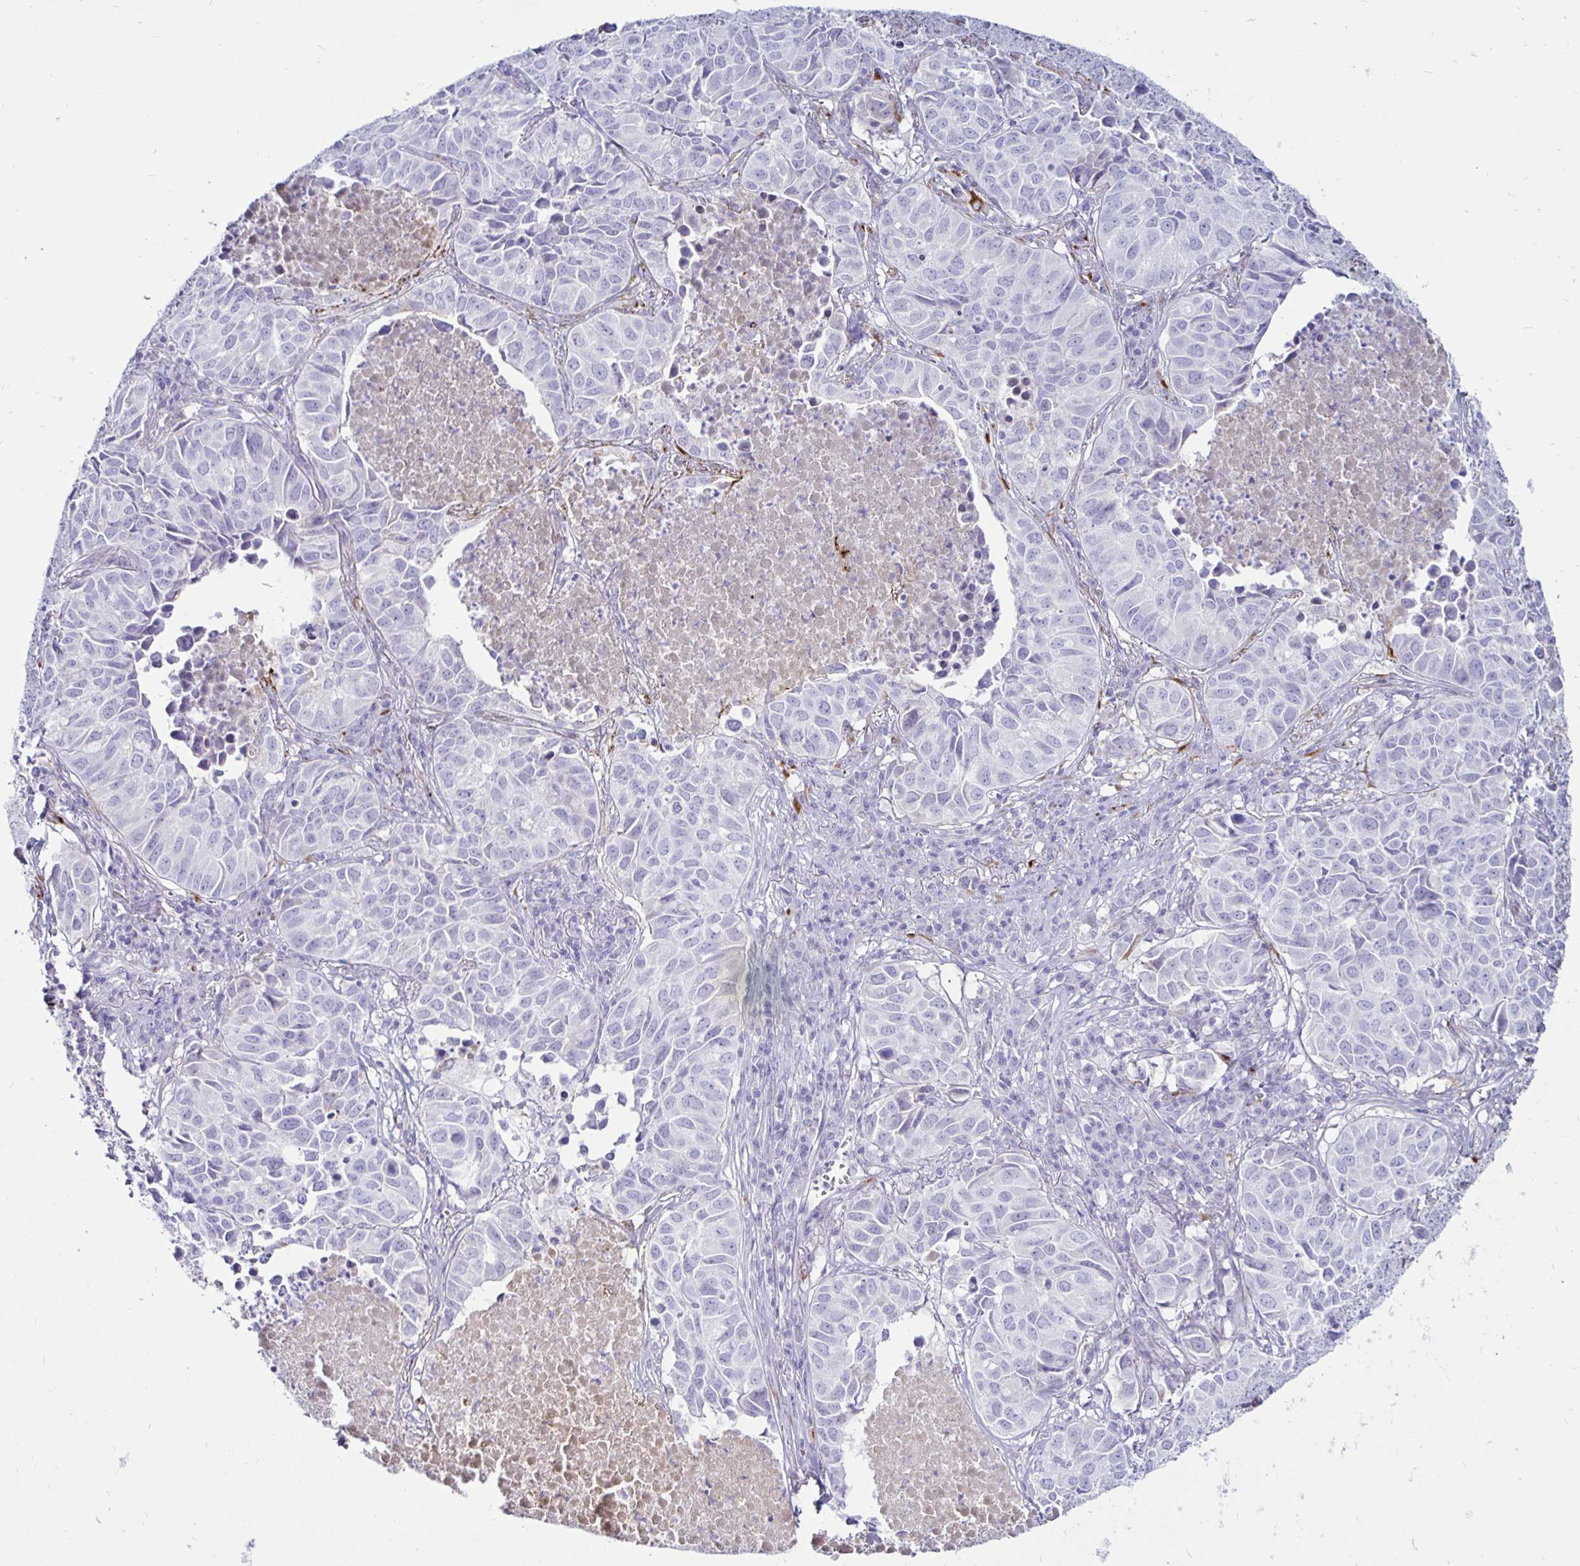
{"staining": {"intensity": "negative", "quantity": "none", "location": "none"}, "tissue": "lung cancer", "cell_type": "Tumor cells", "image_type": "cancer", "snomed": [{"axis": "morphology", "description": "Adenocarcinoma, NOS"}, {"axis": "topography", "description": "Lung"}], "caption": "A histopathology image of lung cancer stained for a protein demonstrates no brown staining in tumor cells.", "gene": "TIMP1", "patient": {"sex": "female", "age": 50}}